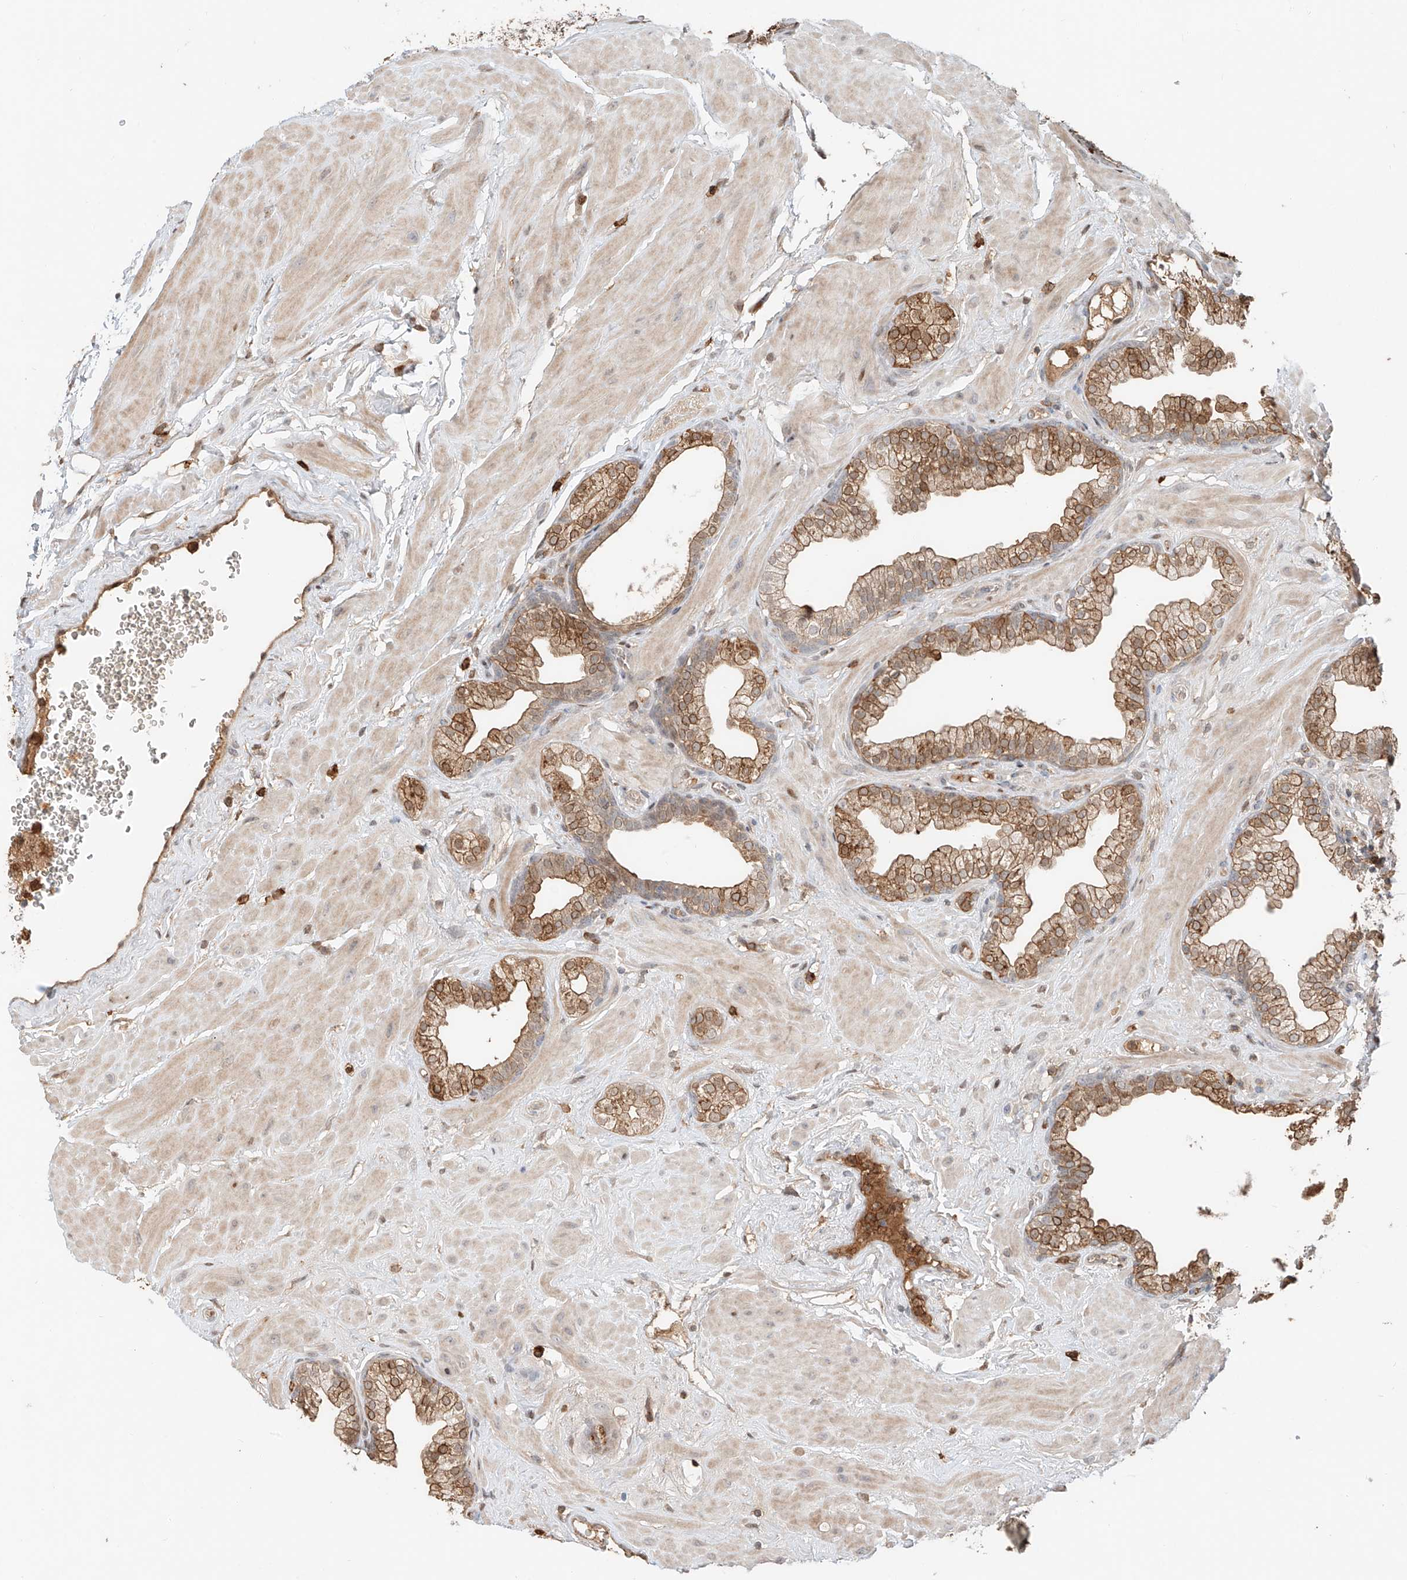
{"staining": {"intensity": "moderate", "quantity": ">75%", "location": "cytoplasmic/membranous"}, "tissue": "prostate", "cell_type": "Glandular cells", "image_type": "normal", "snomed": [{"axis": "morphology", "description": "Normal tissue, NOS"}, {"axis": "morphology", "description": "Urothelial carcinoma, Low grade"}, {"axis": "topography", "description": "Urinary bladder"}, {"axis": "topography", "description": "Prostate"}], "caption": "The immunohistochemical stain highlights moderate cytoplasmic/membranous expression in glandular cells of benign prostate.", "gene": "CEP162", "patient": {"sex": "male", "age": 60}}